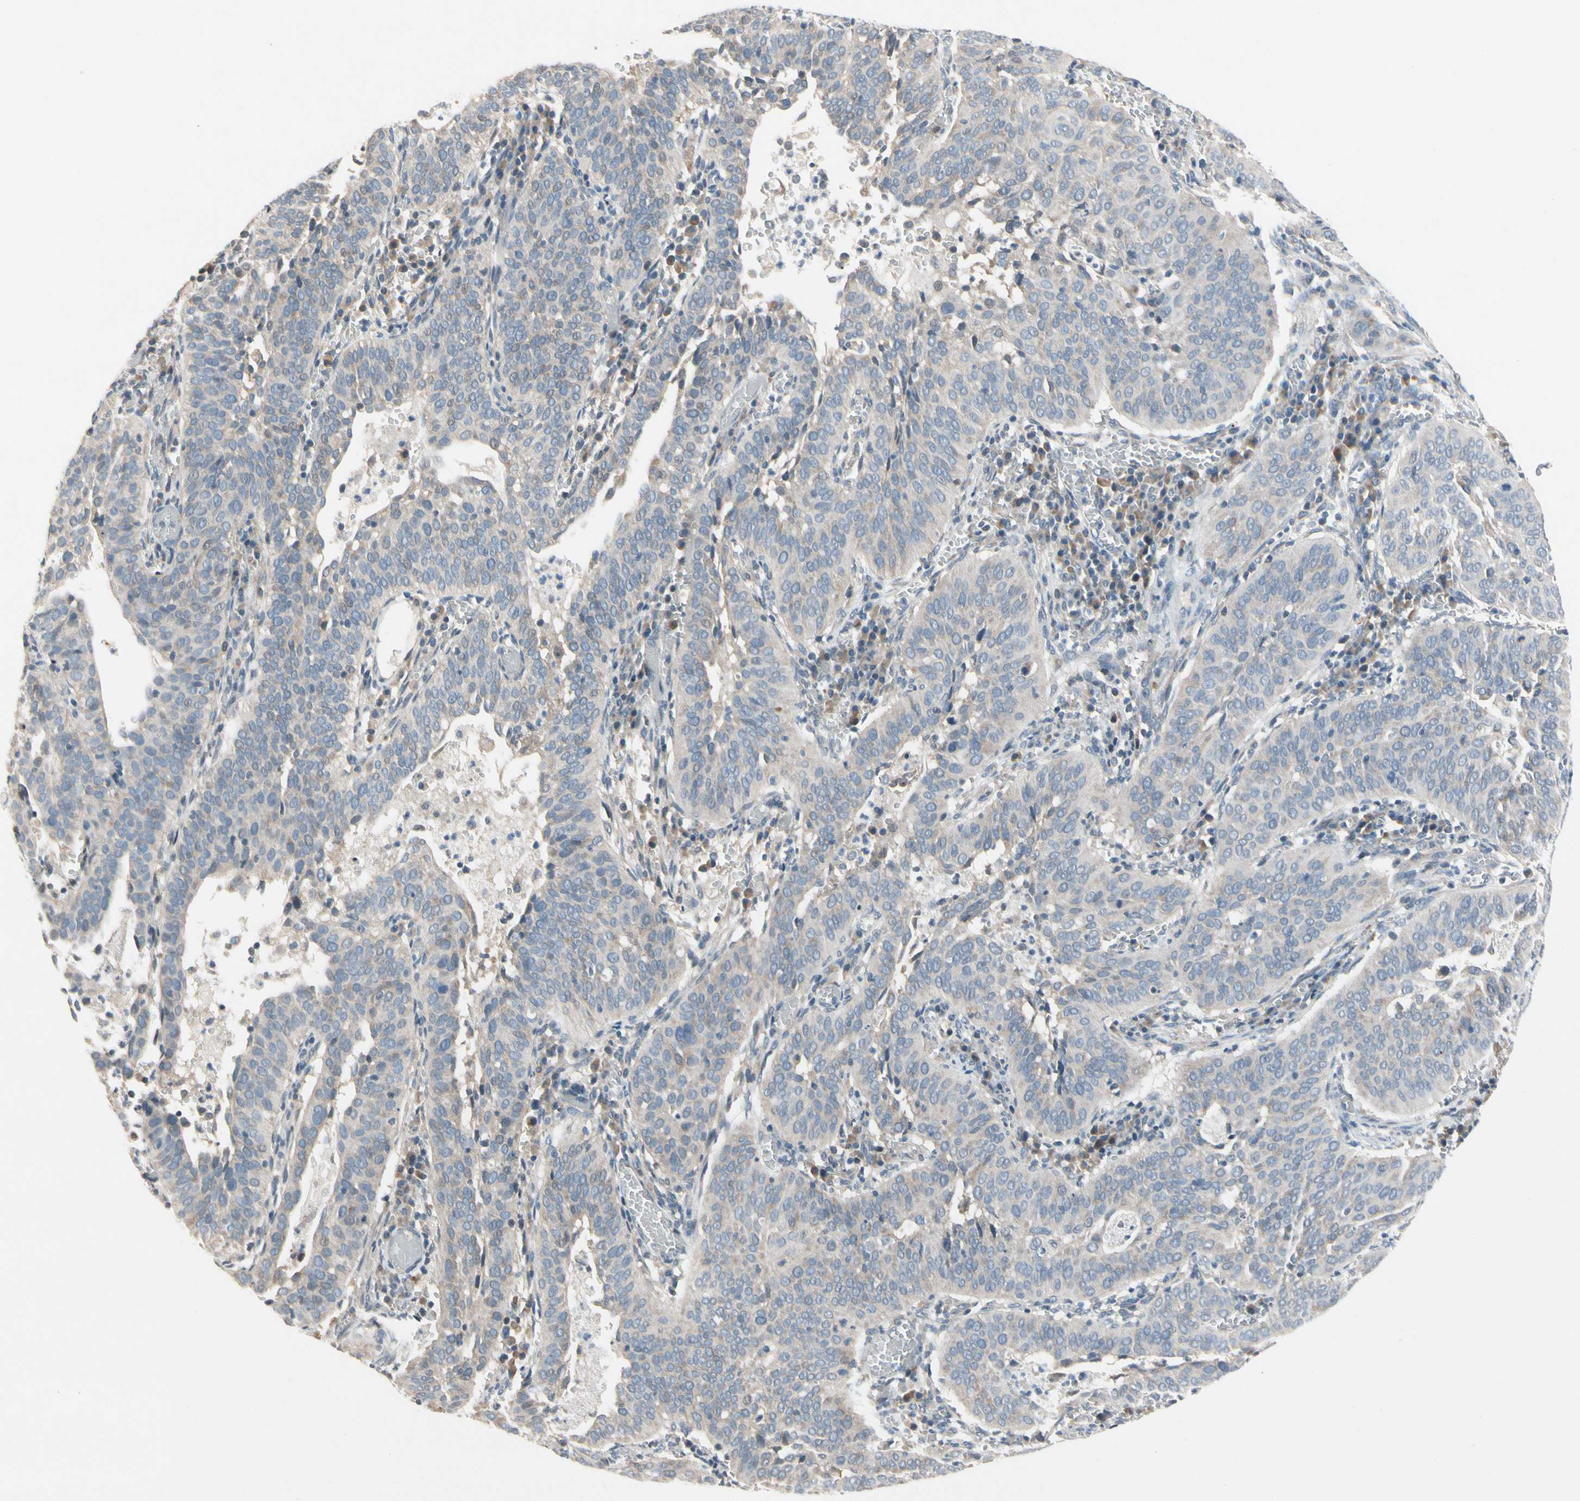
{"staining": {"intensity": "weak", "quantity": "25%-75%", "location": "cytoplasmic/membranous"}, "tissue": "cervical cancer", "cell_type": "Tumor cells", "image_type": "cancer", "snomed": [{"axis": "morphology", "description": "Squamous cell carcinoma, NOS"}, {"axis": "topography", "description": "Cervix"}], "caption": "Immunohistochemical staining of cervical cancer (squamous cell carcinoma) reveals low levels of weak cytoplasmic/membranous positivity in approximately 25%-75% of tumor cells. (brown staining indicates protein expression, while blue staining denotes nuclei).", "gene": "PIP5K1B", "patient": {"sex": "female", "age": 39}}